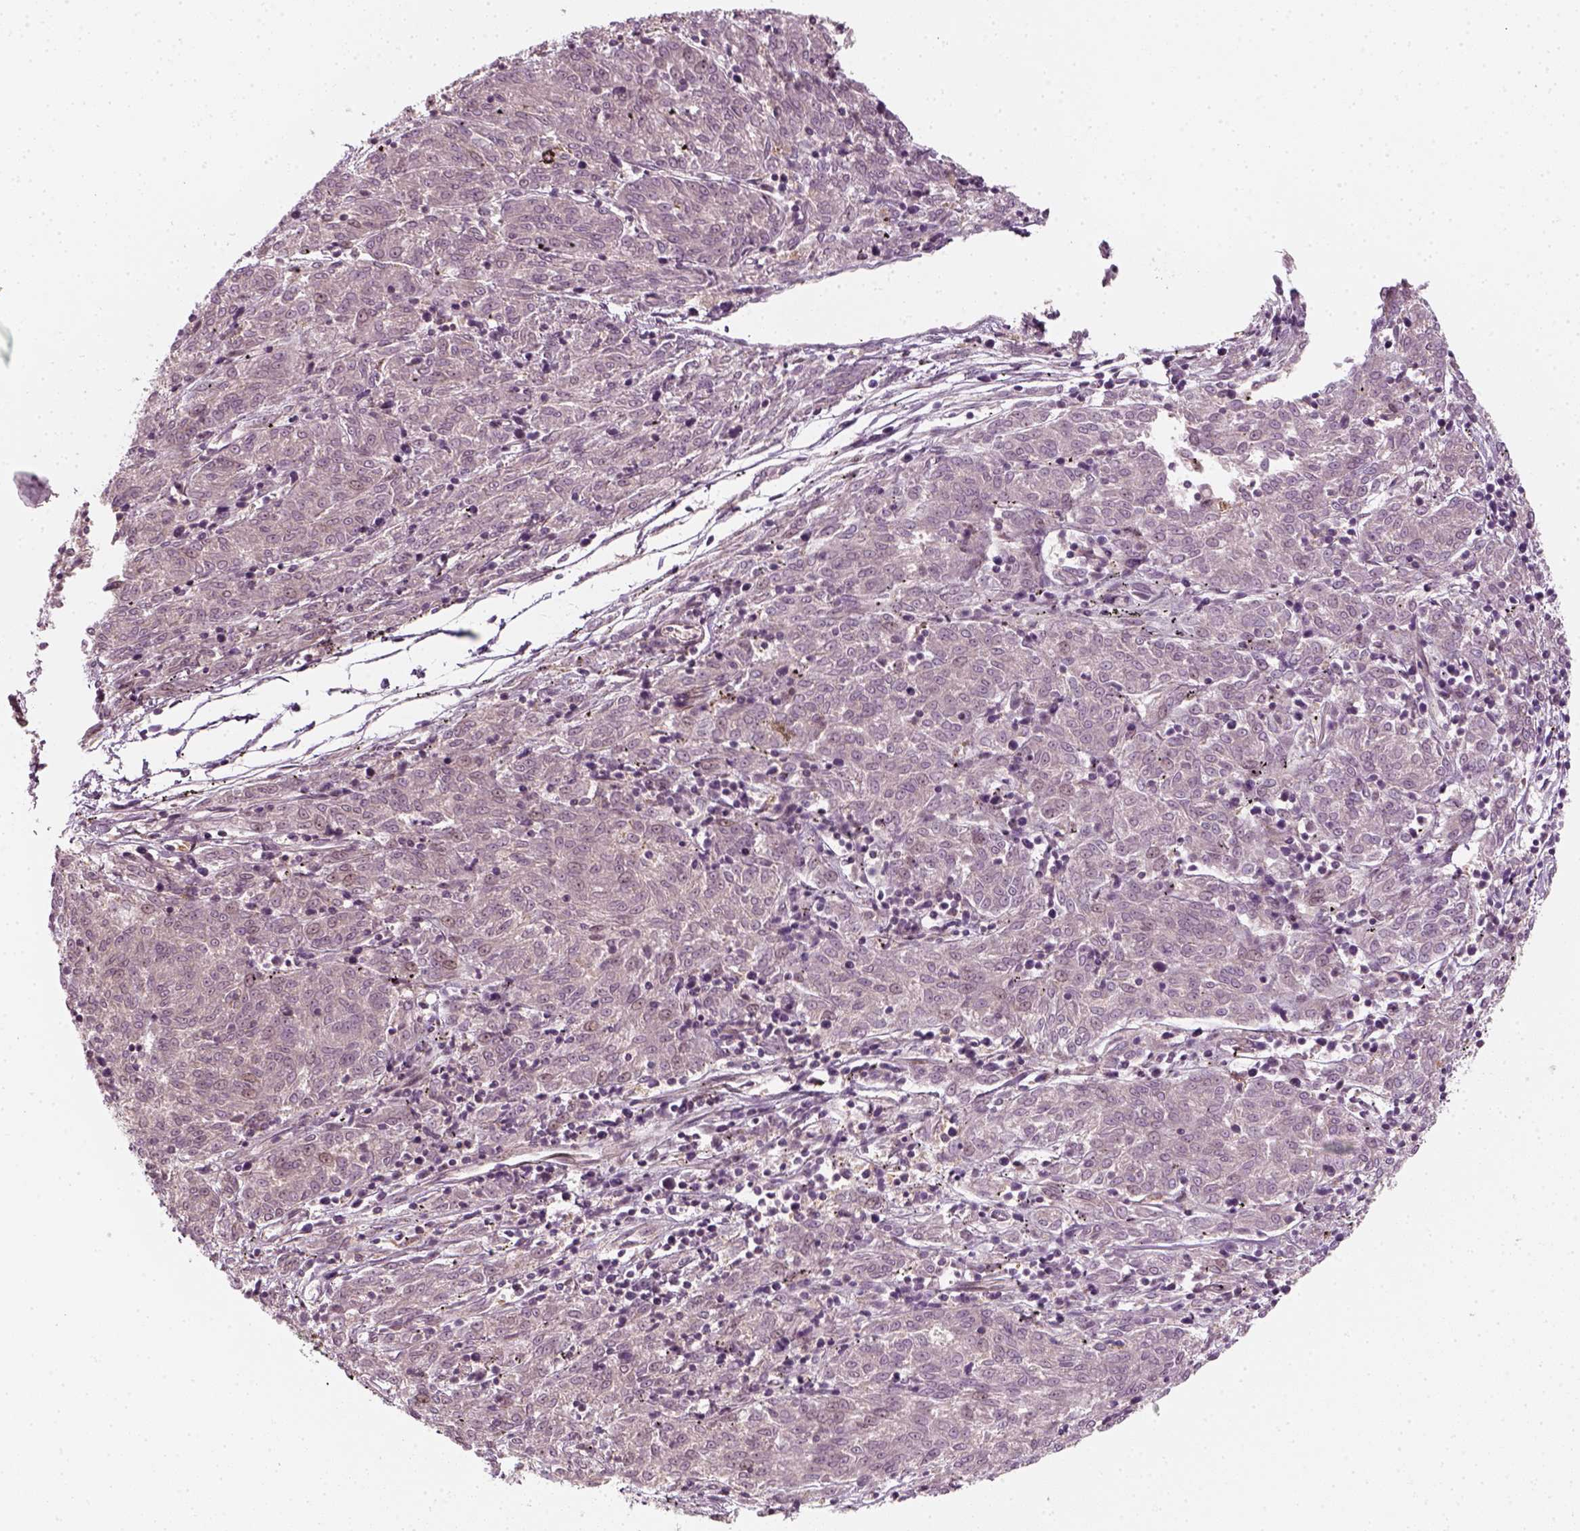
{"staining": {"intensity": "negative", "quantity": "none", "location": "none"}, "tissue": "melanoma", "cell_type": "Tumor cells", "image_type": "cancer", "snomed": [{"axis": "morphology", "description": "Malignant melanoma, NOS"}, {"axis": "topography", "description": "Skin"}], "caption": "Immunohistochemistry (IHC) micrograph of neoplastic tissue: malignant melanoma stained with DAB shows no significant protein staining in tumor cells. (IHC, brightfield microscopy, high magnification).", "gene": "DNASE1L1", "patient": {"sex": "female", "age": 72}}